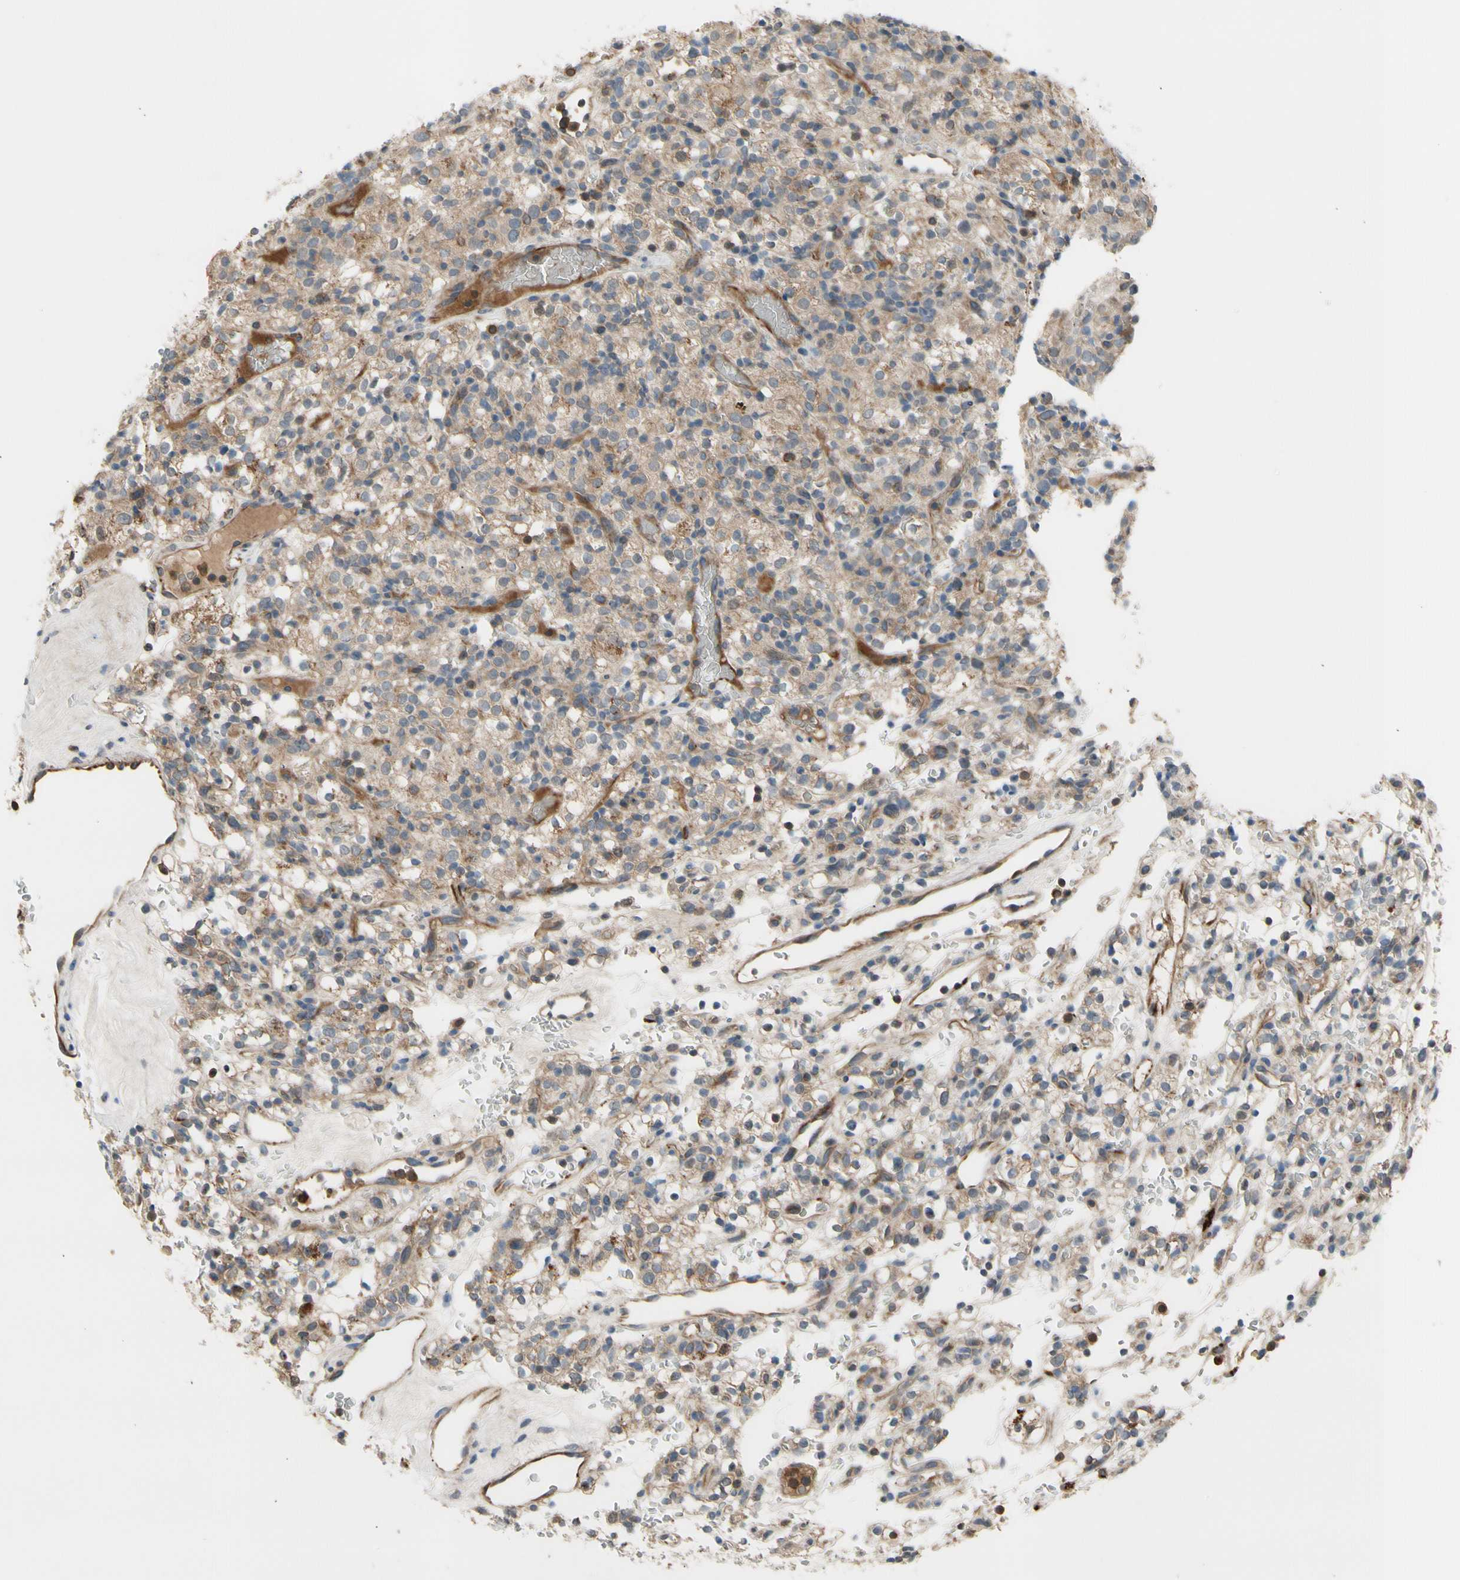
{"staining": {"intensity": "weak", "quantity": ">75%", "location": "cytoplasmic/membranous"}, "tissue": "renal cancer", "cell_type": "Tumor cells", "image_type": "cancer", "snomed": [{"axis": "morphology", "description": "Normal tissue, NOS"}, {"axis": "morphology", "description": "Adenocarcinoma, NOS"}, {"axis": "topography", "description": "Kidney"}], "caption": "Immunohistochemistry staining of renal cancer (adenocarcinoma), which demonstrates low levels of weak cytoplasmic/membranous expression in approximately >75% of tumor cells indicating weak cytoplasmic/membranous protein positivity. The staining was performed using DAB (brown) for protein detection and nuclei were counterstained in hematoxylin (blue).", "gene": "GALNT5", "patient": {"sex": "female", "age": 72}}